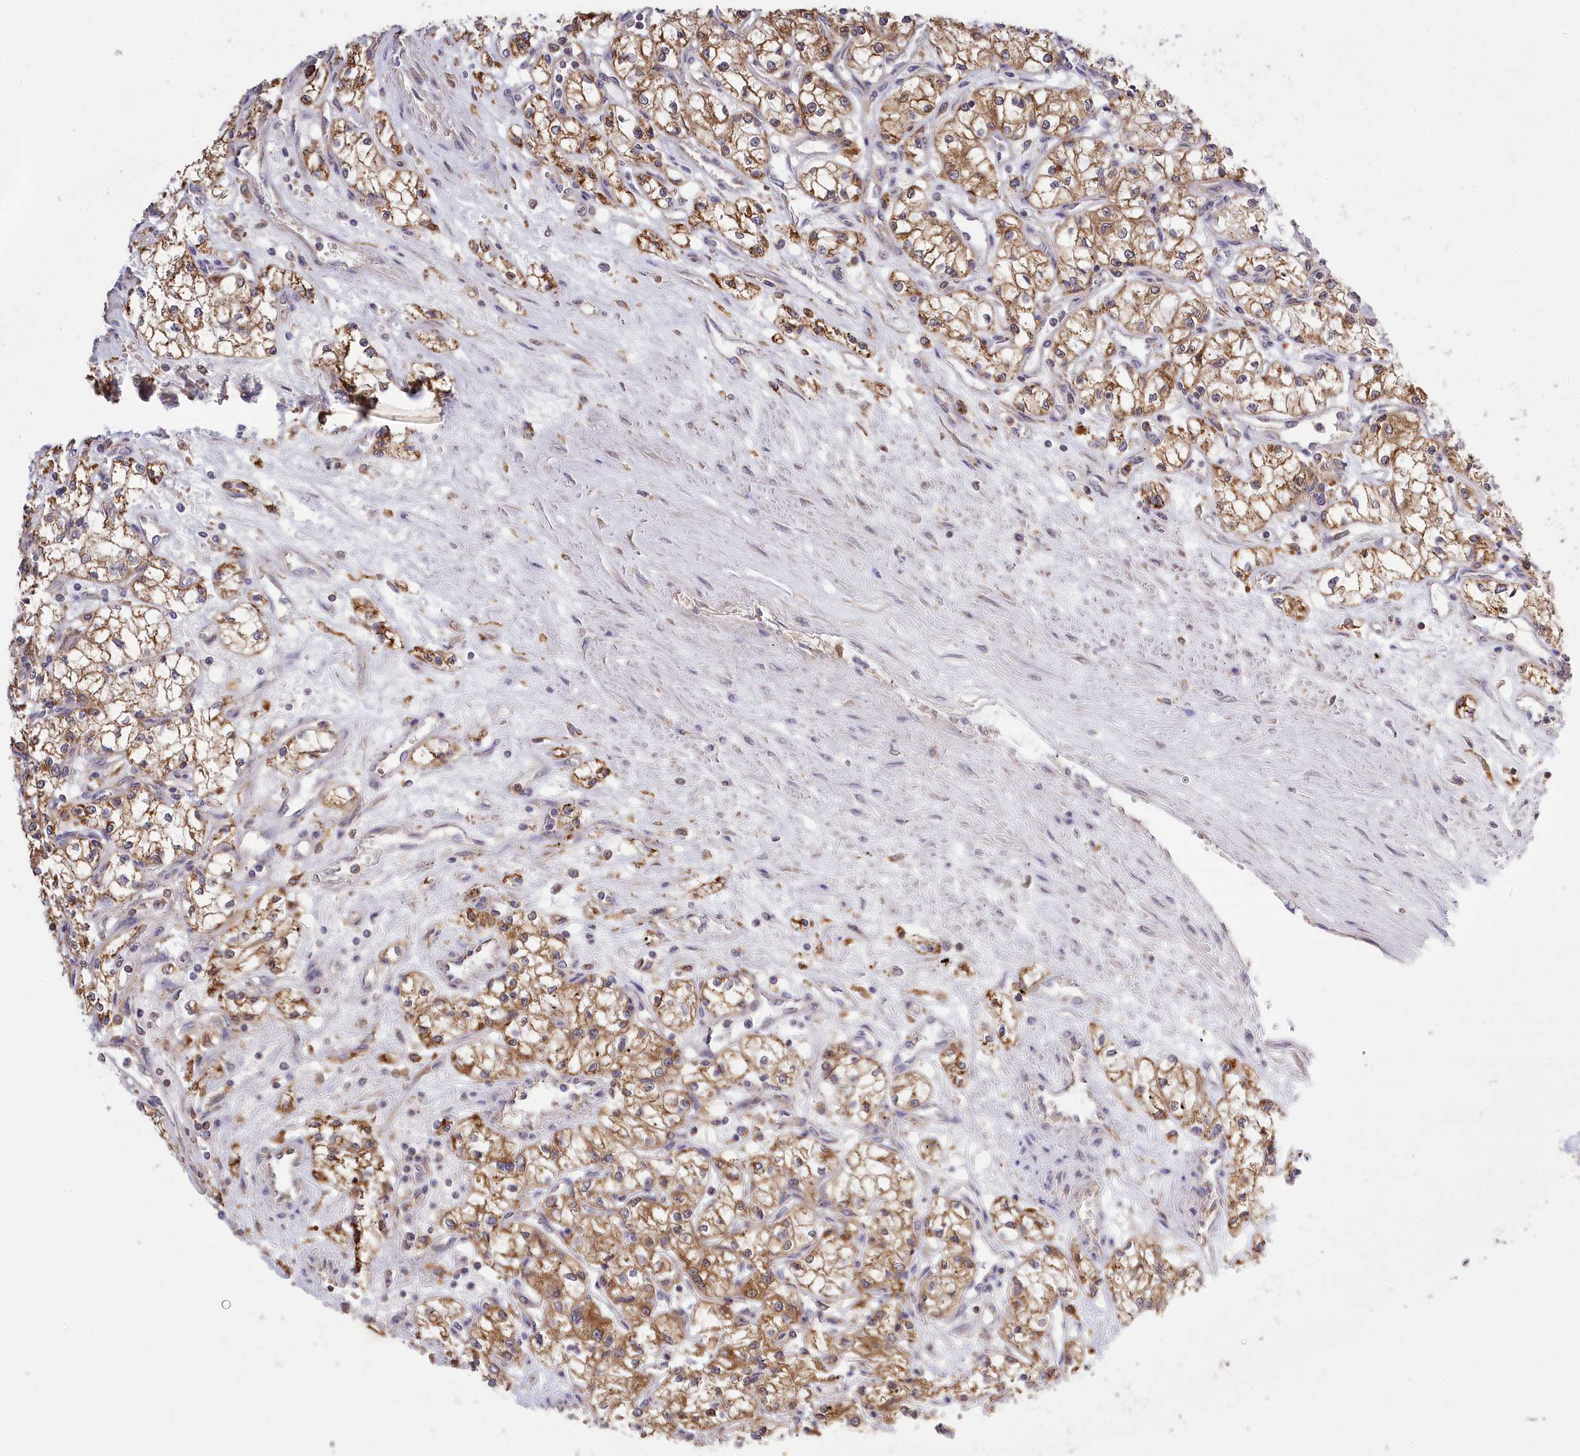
{"staining": {"intensity": "moderate", "quantity": ">75%", "location": "cytoplasmic/membranous"}, "tissue": "renal cancer", "cell_type": "Tumor cells", "image_type": "cancer", "snomed": [{"axis": "morphology", "description": "Adenocarcinoma, NOS"}, {"axis": "topography", "description": "Kidney"}], "caption": "Immunohistochemistry staining of renal cancer, which demonstrates medium levels of moderate cytoplasmic/membranous staining in about >75% of tumor cells indicating moderate cytoplasmic/membranous protein expression. The staining was performed using DAB (brown) for protein detection and nuclei were counterstained in hematoxylin (blue).", "gene": "CARD19", "patient": {"sex": "male", "age": 59}}